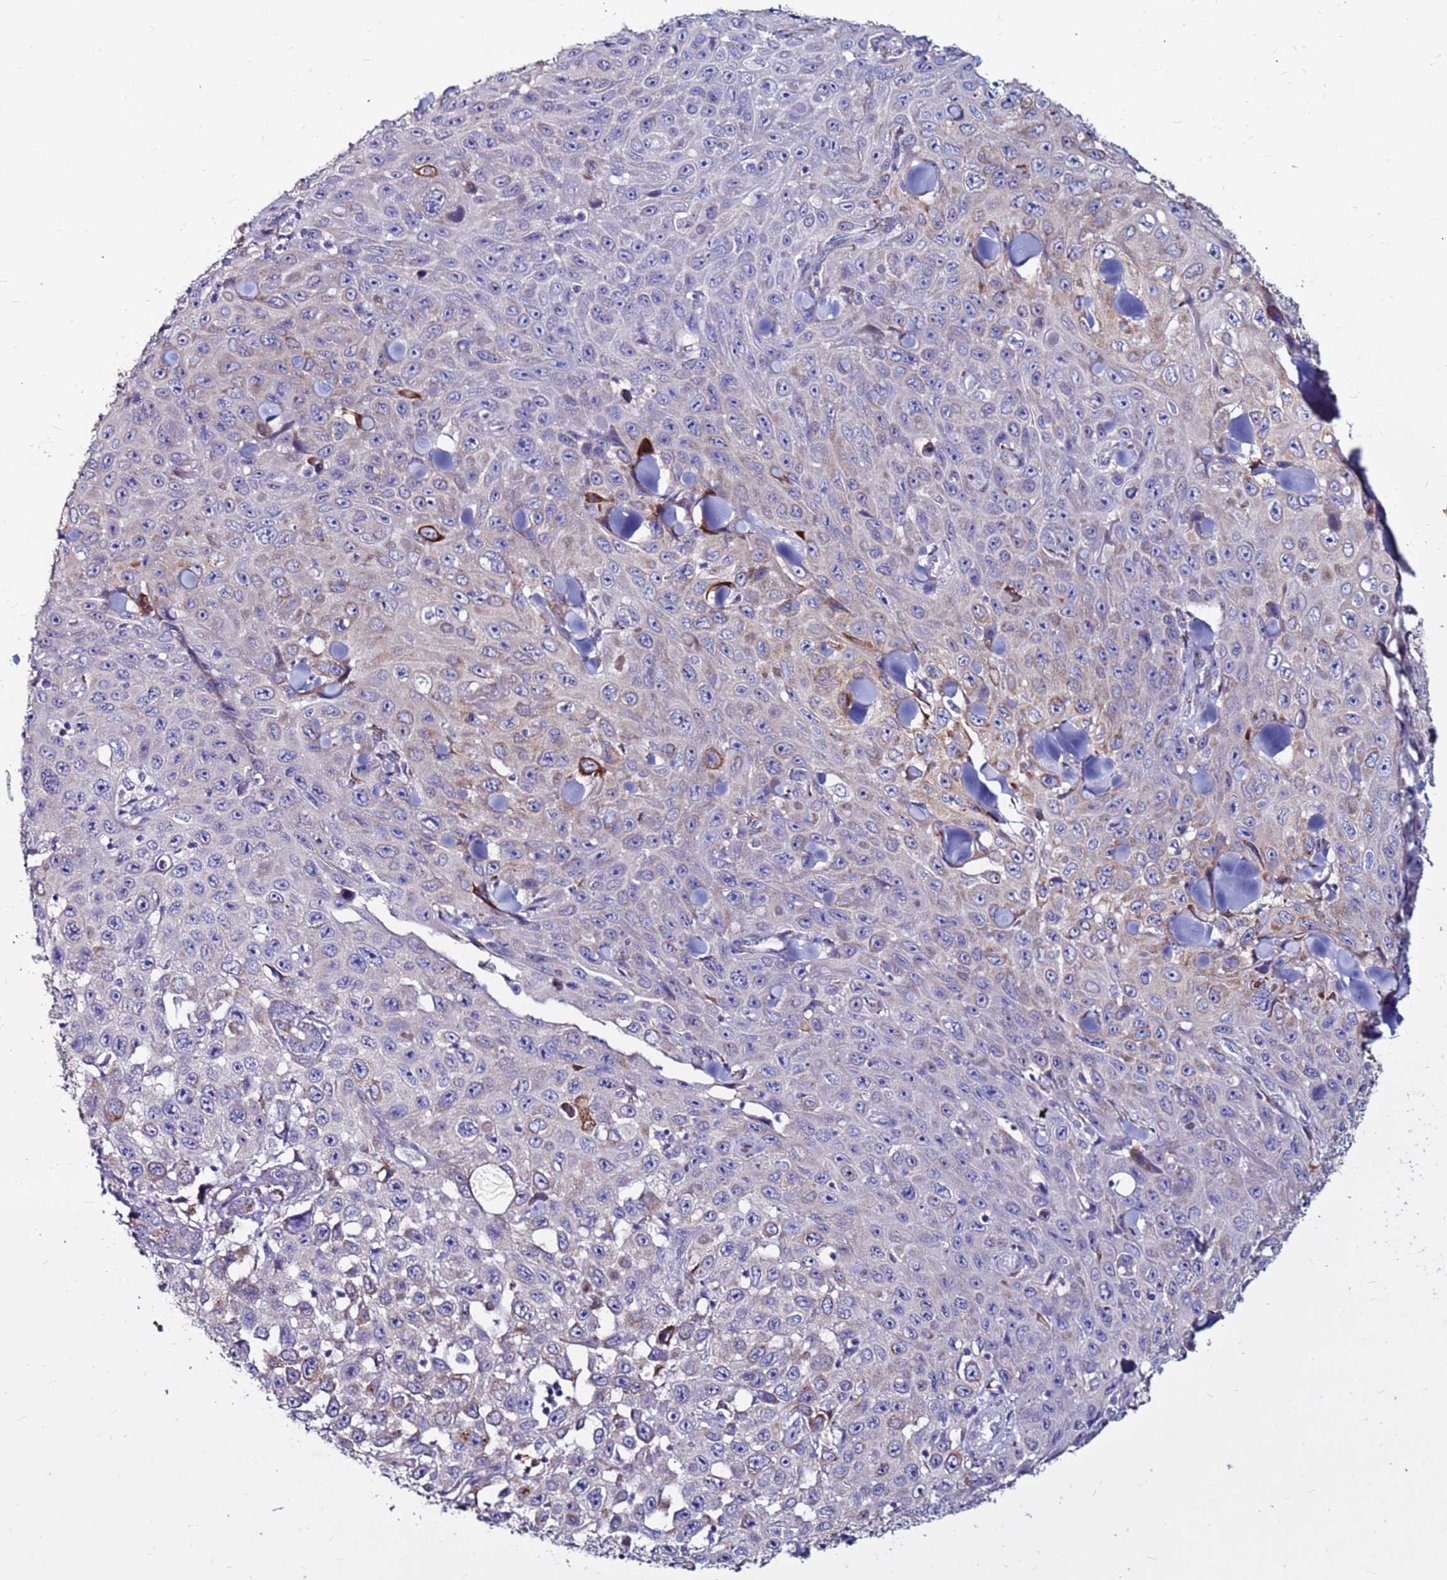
{"staining": {"intensity": "moderate", "quantity": "<25%", "location": "cytoplasmic/membranous"}, "tissue": "skin cancer", "cell_type": "Tumor cells", "image_type": "cancer", "snomed": [{"axis": "morphology", "description": "Basal cell carcinoma"}, {"axis": "topography", "description": "Skin"}], "caption": "An immunohistochemistry photomicrograph of tumor tissue is shown. Protein staining in brown shows moderate cytoplasmic/membranous positivity in skin cancer (basal cell carcinoma) within tumor cells.", "gene": "SLC44A3", "patient": {"sex": "male", "age": 73}}